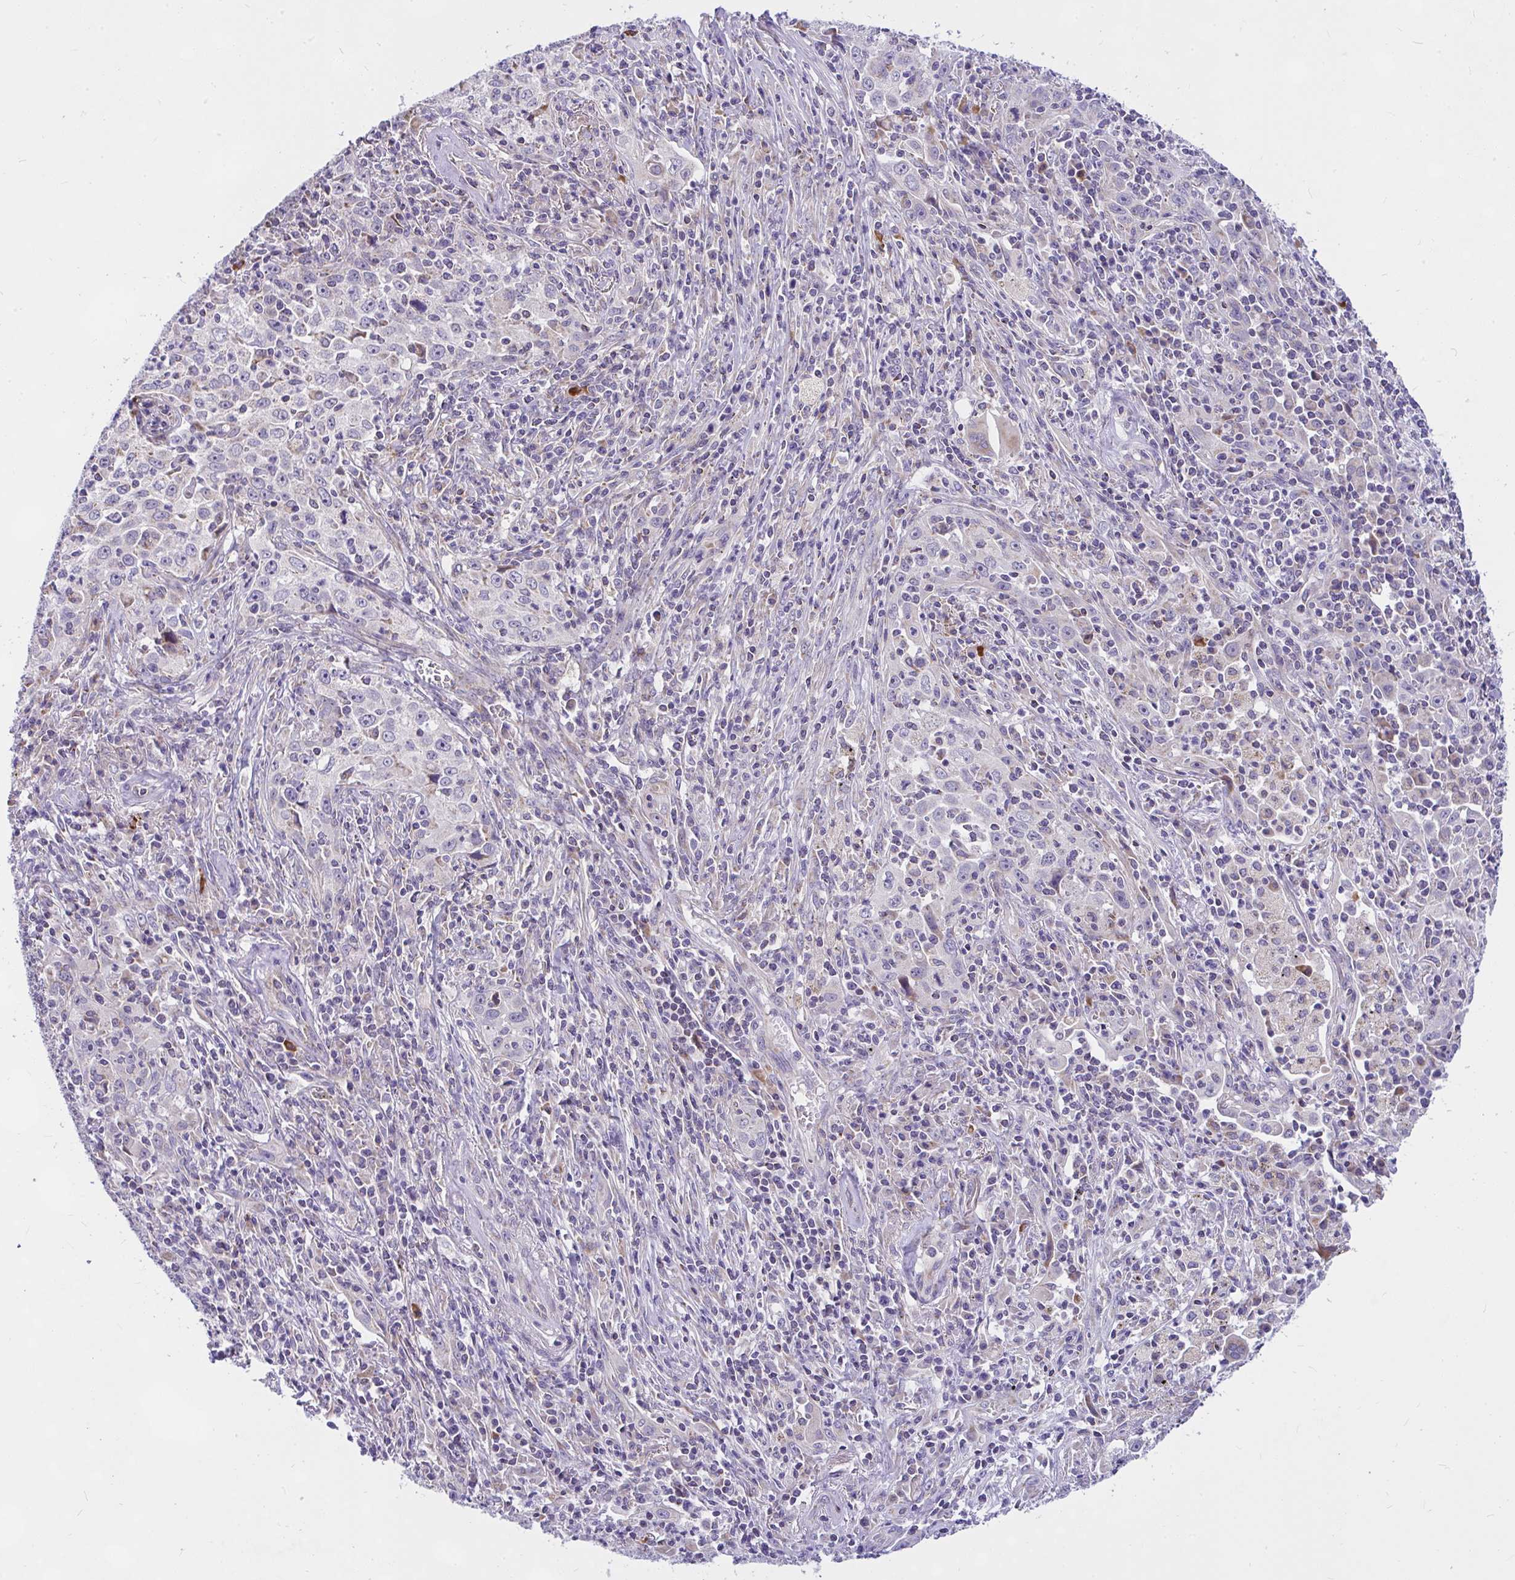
{"staining": {"intensity": "negative", "quantity": "none", "location": "none"}, "tissue": "lung cancer", "cell_type": "Tumor cells", "image_type": "cancer", "snomed": [{"axis": "morphology", "description": "Squamous cell carcinoma, NOS"}, {"axis": "topography", "description": "Lung"}], "caption": "This is an IHC image of squamous cell carcinoma (lung). There is no expression in tumor cells.", "gene": "CEP63", "patient": {"sex": "male", "age": 71}}